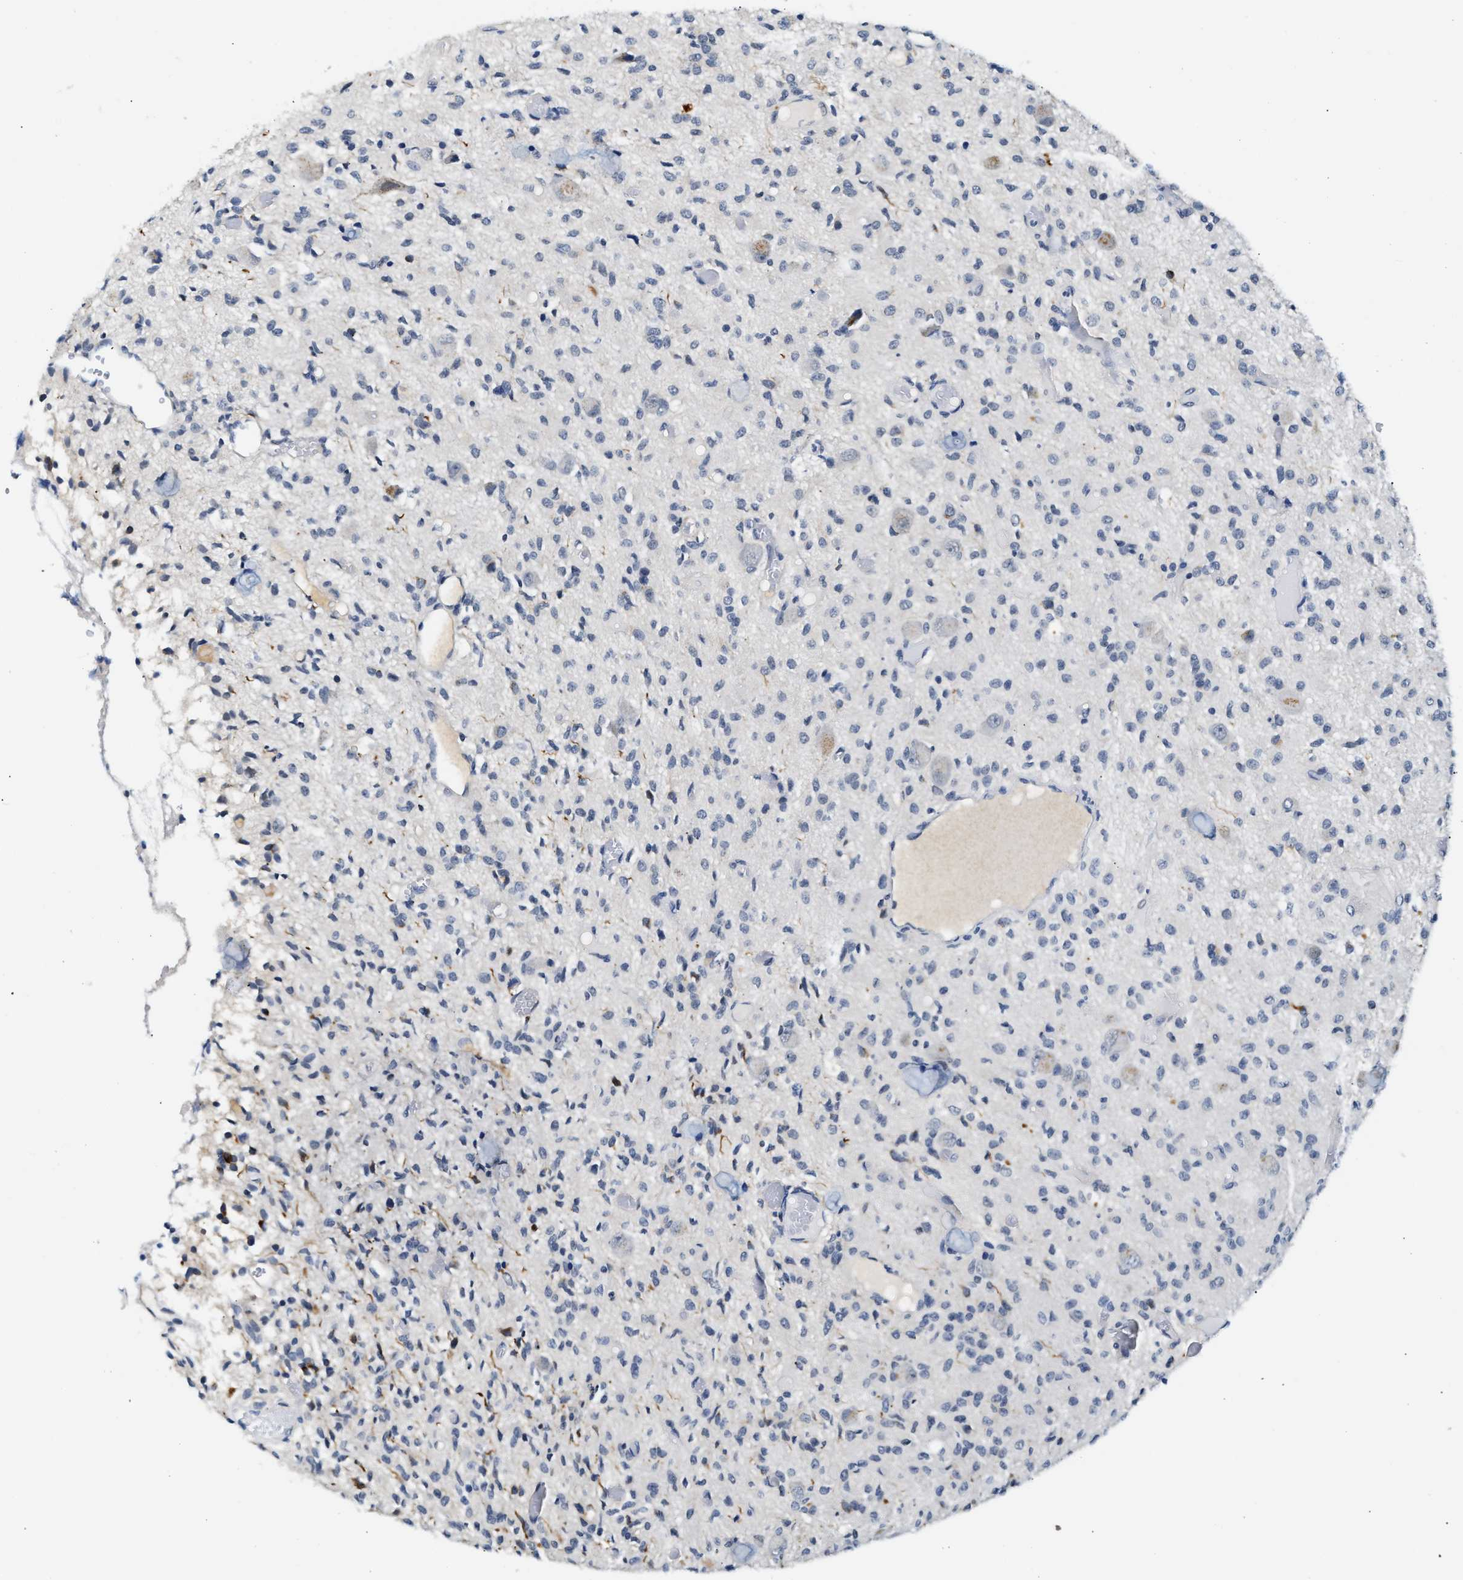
{"staining": {"intensity": "negative", "quantity": "none", "location": "none"}, "tissue": "glioma", "cell_type": "Tumor cells", "image_type": "cancer", "snomed": [{"axis": "morphology", "description": "Glioma, malignant, High grade"}, {"axis": "topography", "description": "Brain"}], "caption": "This image is of glioma stained with immunohistochemistry (IHC) to label a protein in brown with the nuclei are counter-stained blue. There is no positivity in tumor cells.", "gene": "MED22", "patient": {"sex": "female", "age": 59}}